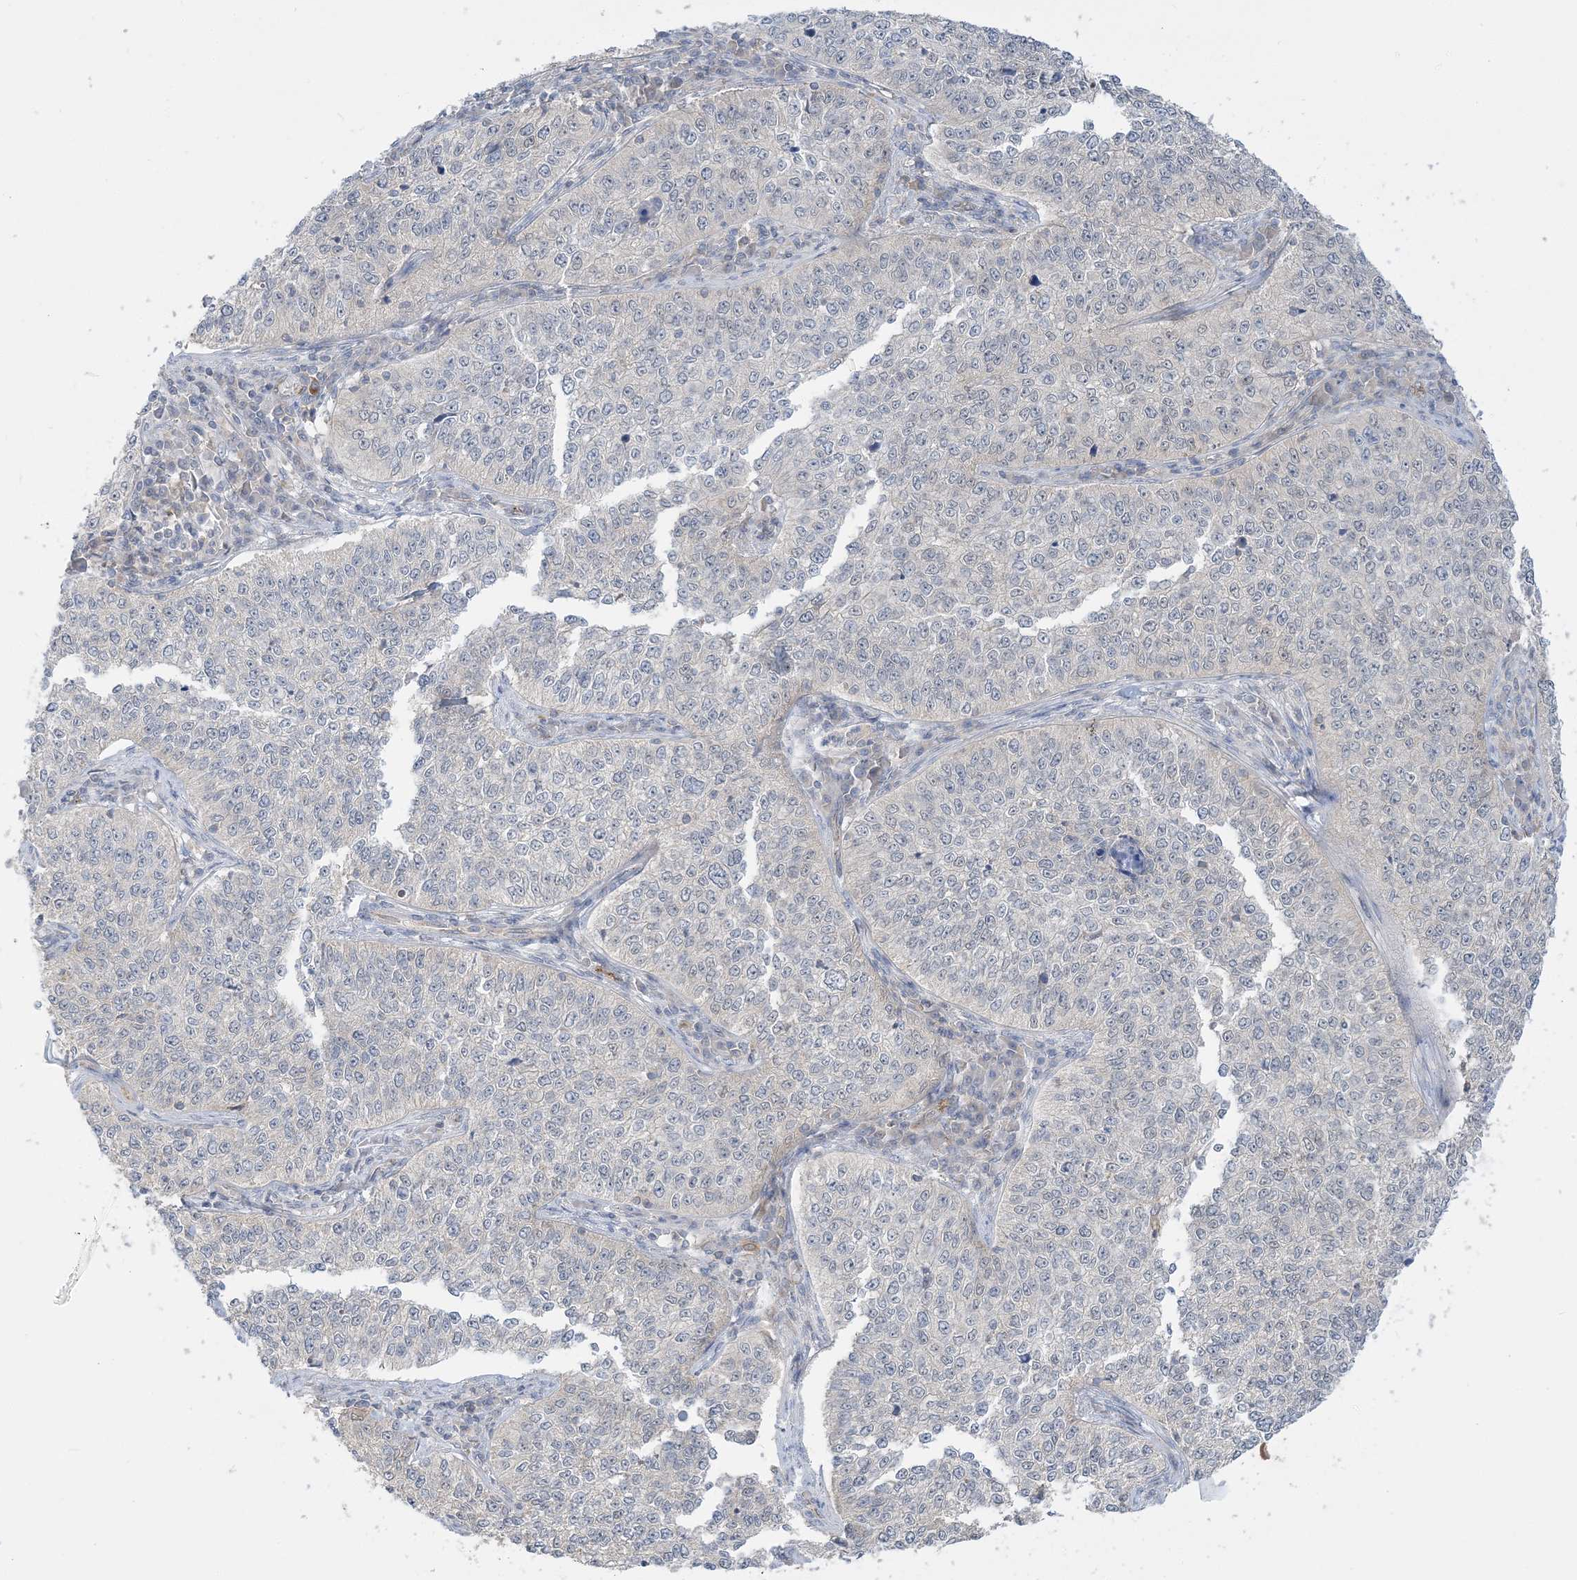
{"staining": {"intensity": "negative", "quantity": "none", "location": "none"}, "tissue": "cervical cancer", "cell_type": "Tumor cells", "image_type": "cancer", "snomed": [{"axis": "morphology", "description": "Squamous cell carcinoma, NOS"}, {"axis": "topography", "description": "Cervix"}], "caption": "This is an IHC histopathology image of human squamous cell carcinoma (cervical). There is no positivity in tumor cells.", "gene": "INPP1", "patient": {"sex": "female", "age": 35}}